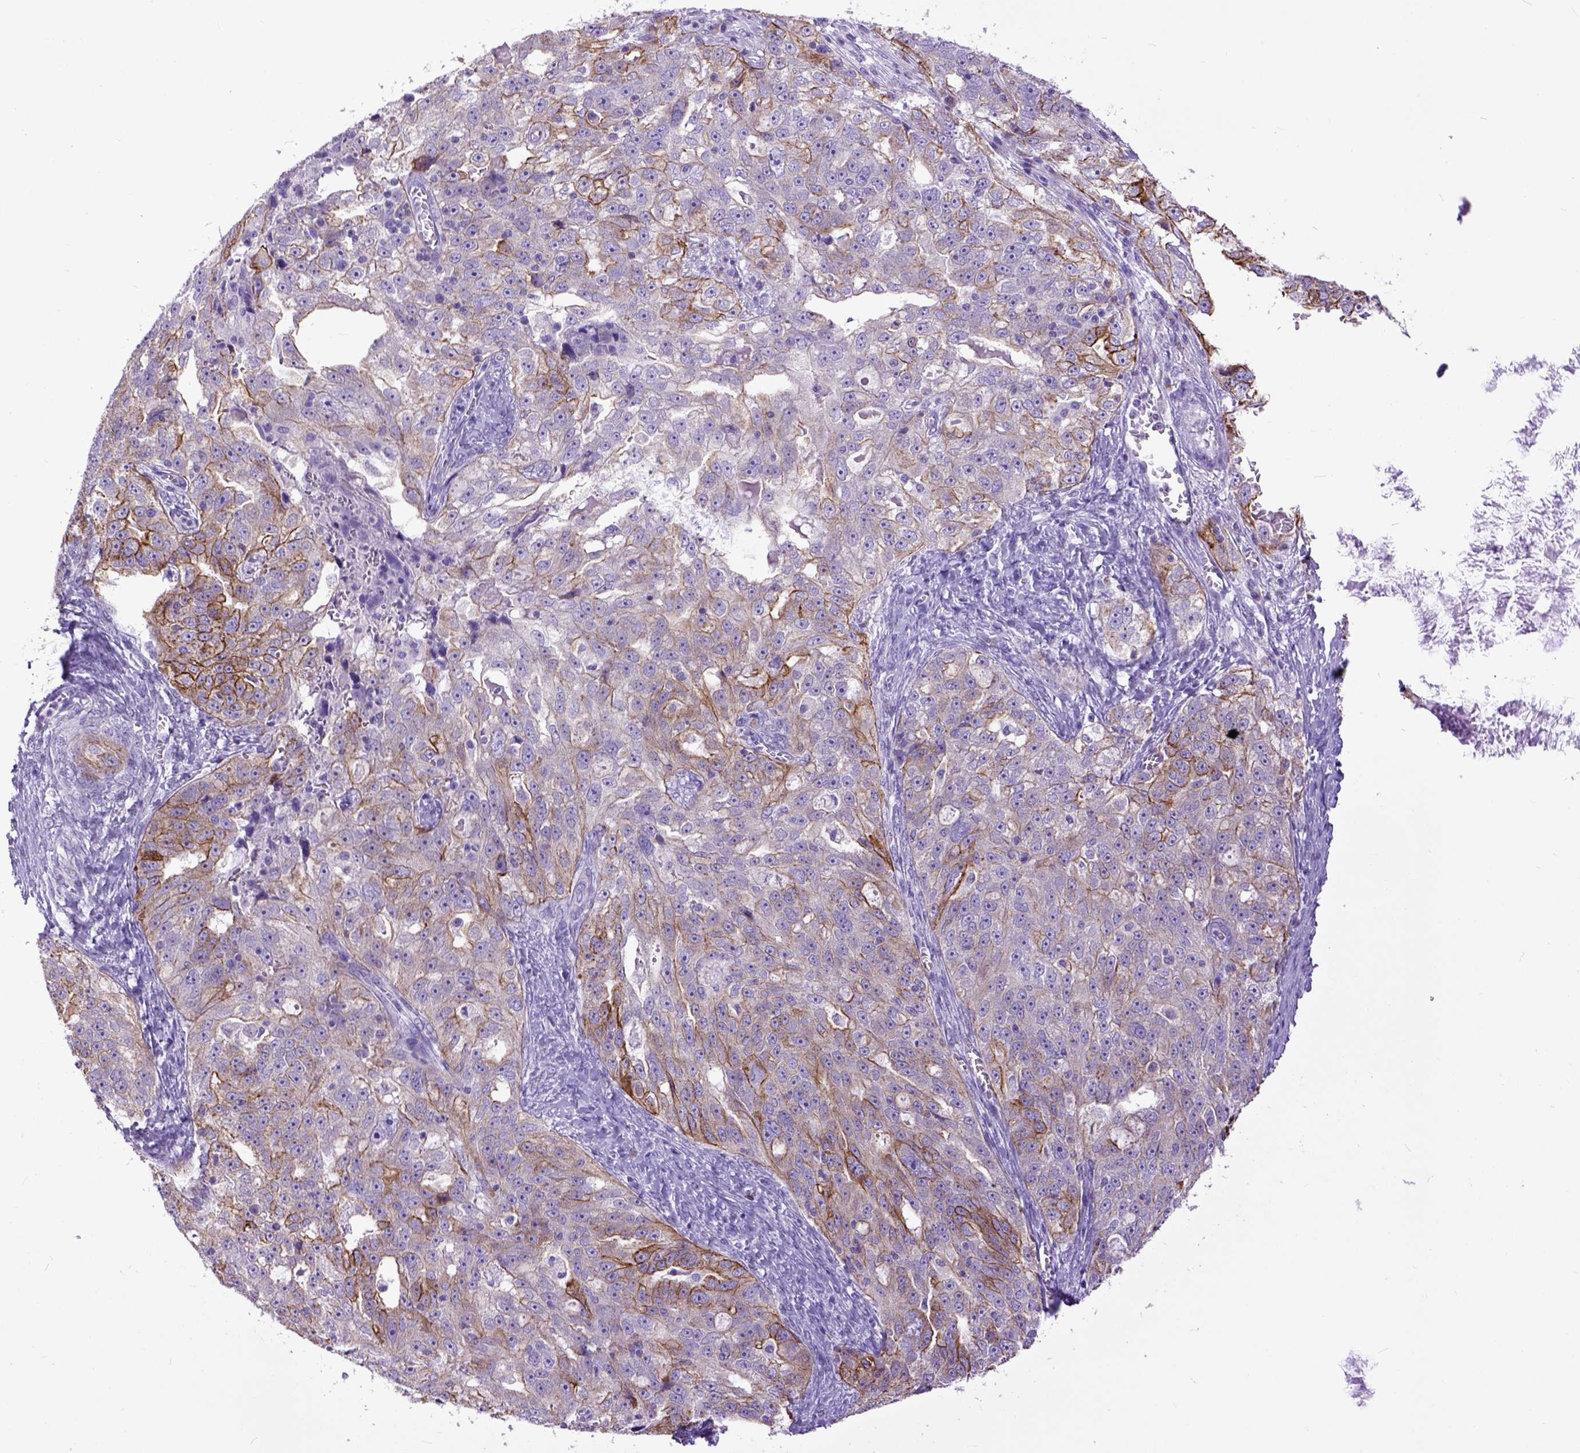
{"staining": {"intensity": "moderate", "quantity": "25%-75%", "location": "cytoplasmic/membranous"}, "tissue": "ovarian cancer", "cell_type": "Tumor cells", "image_type": "cancer", "snomed": [{"axis": "morphology", "description": "Cystadenocarcinoma, serous, NOS"}, {"axis": "topography", "description": "Ovary"}], "caption": "Moderate cytoplasmic/membranous protein staining is appreciated in about 25%-75% of tumor cells in serous cystadenocarcinoma (ovarian).", "gene": "RAB25", "patient": {"sex": "female", "age": 51}}